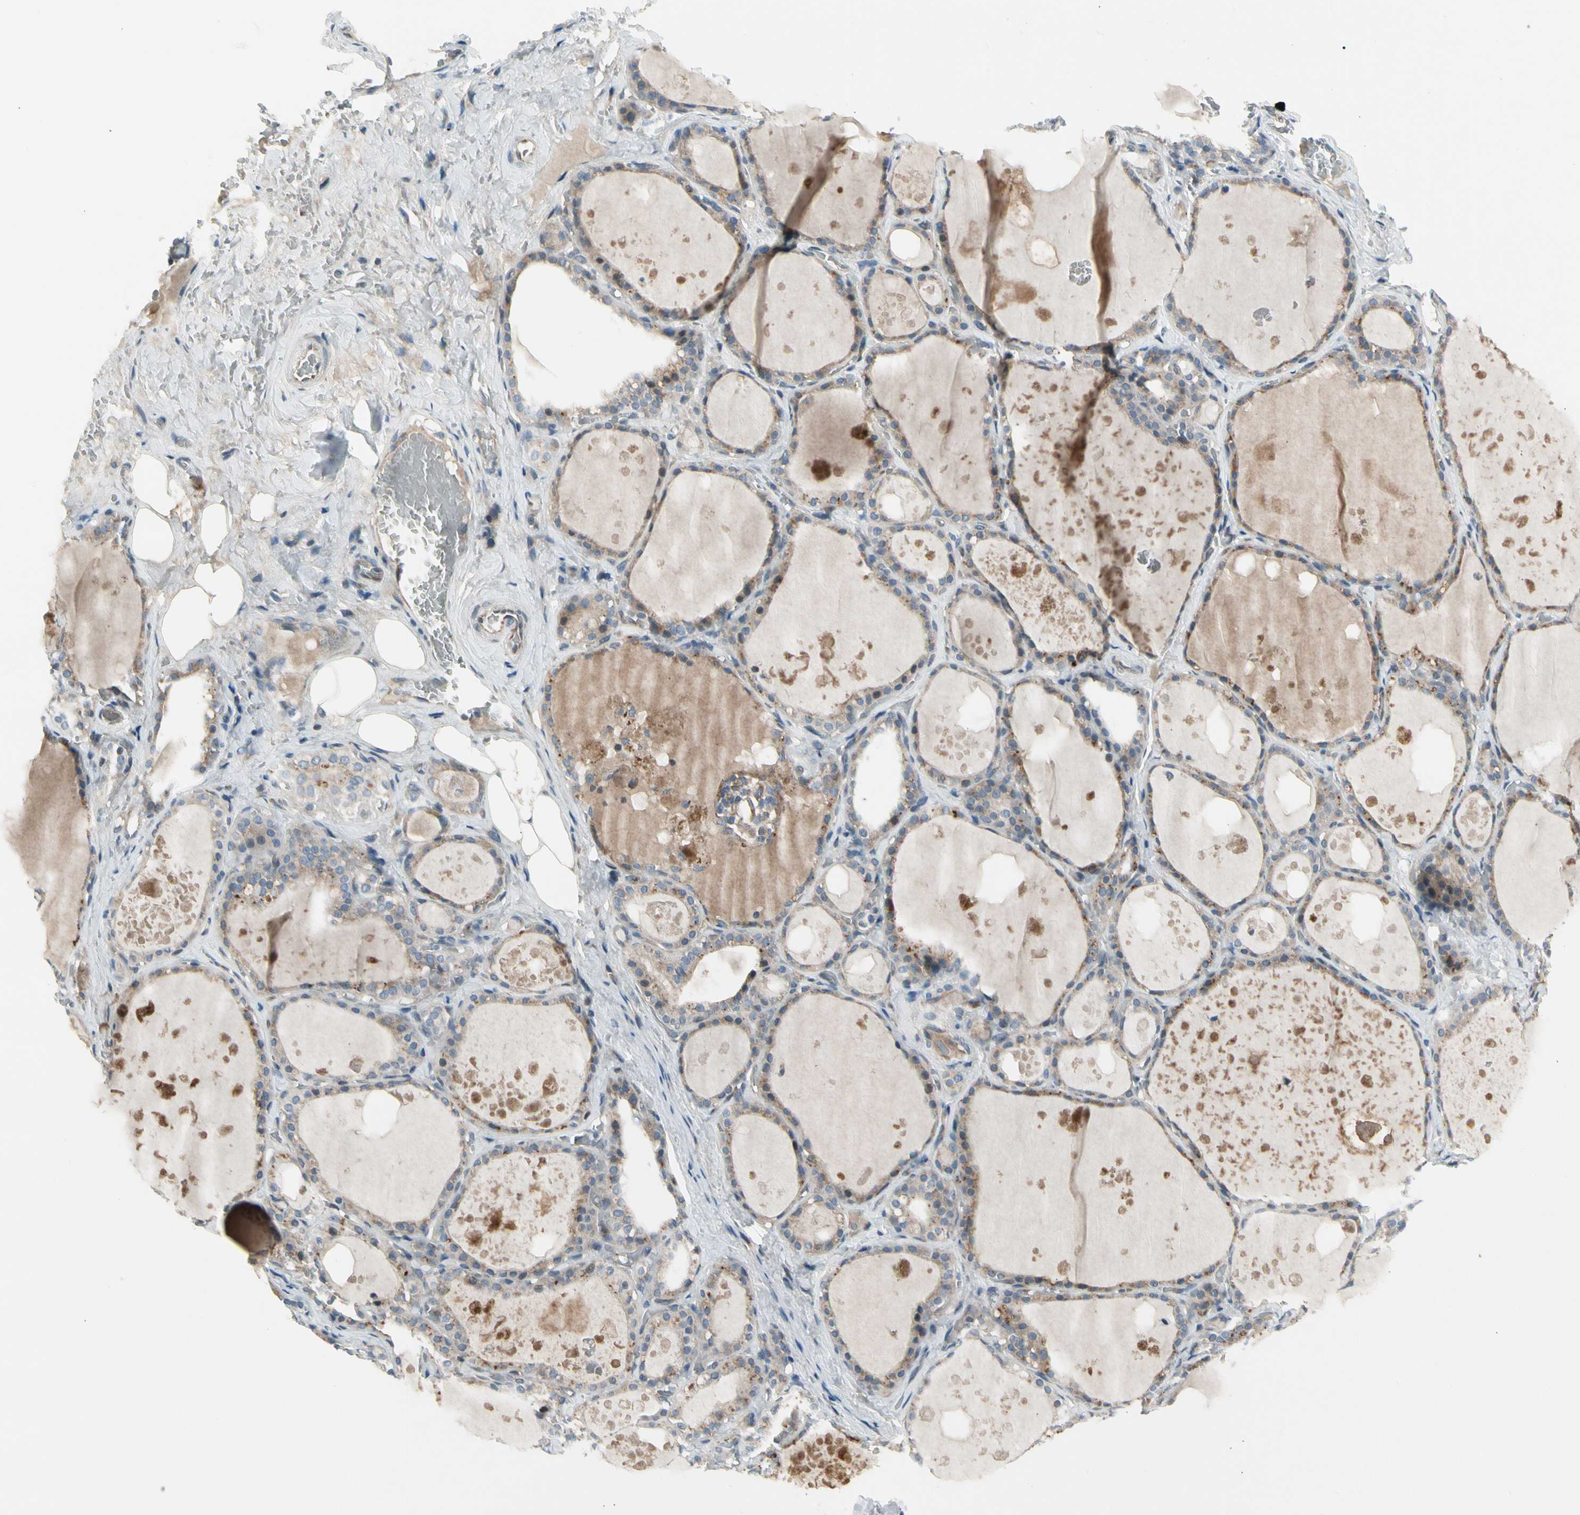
{"staining": {"intensity": "moderate", "quantity": ">75%", "location": "cytoplasmic/membranous"}, "tissue": "thyroid gland", "cell_type": "Glandular cells", "image_type": "normal", "snomed": [{"axis": "morphology", "description": "Normal tissue, NOS"}, {"axis": "topography", "description": "Thyroid gland"}], "caption": "This micrograph shows immunohistochemistry (IHC) staining of normal human thyroid gland, with medium moderate cytoplasmic/membranous expression in approximately >75% of glandular cells.", "gene": "PANK2", "patient": {"sex": "male", "age": 61}}